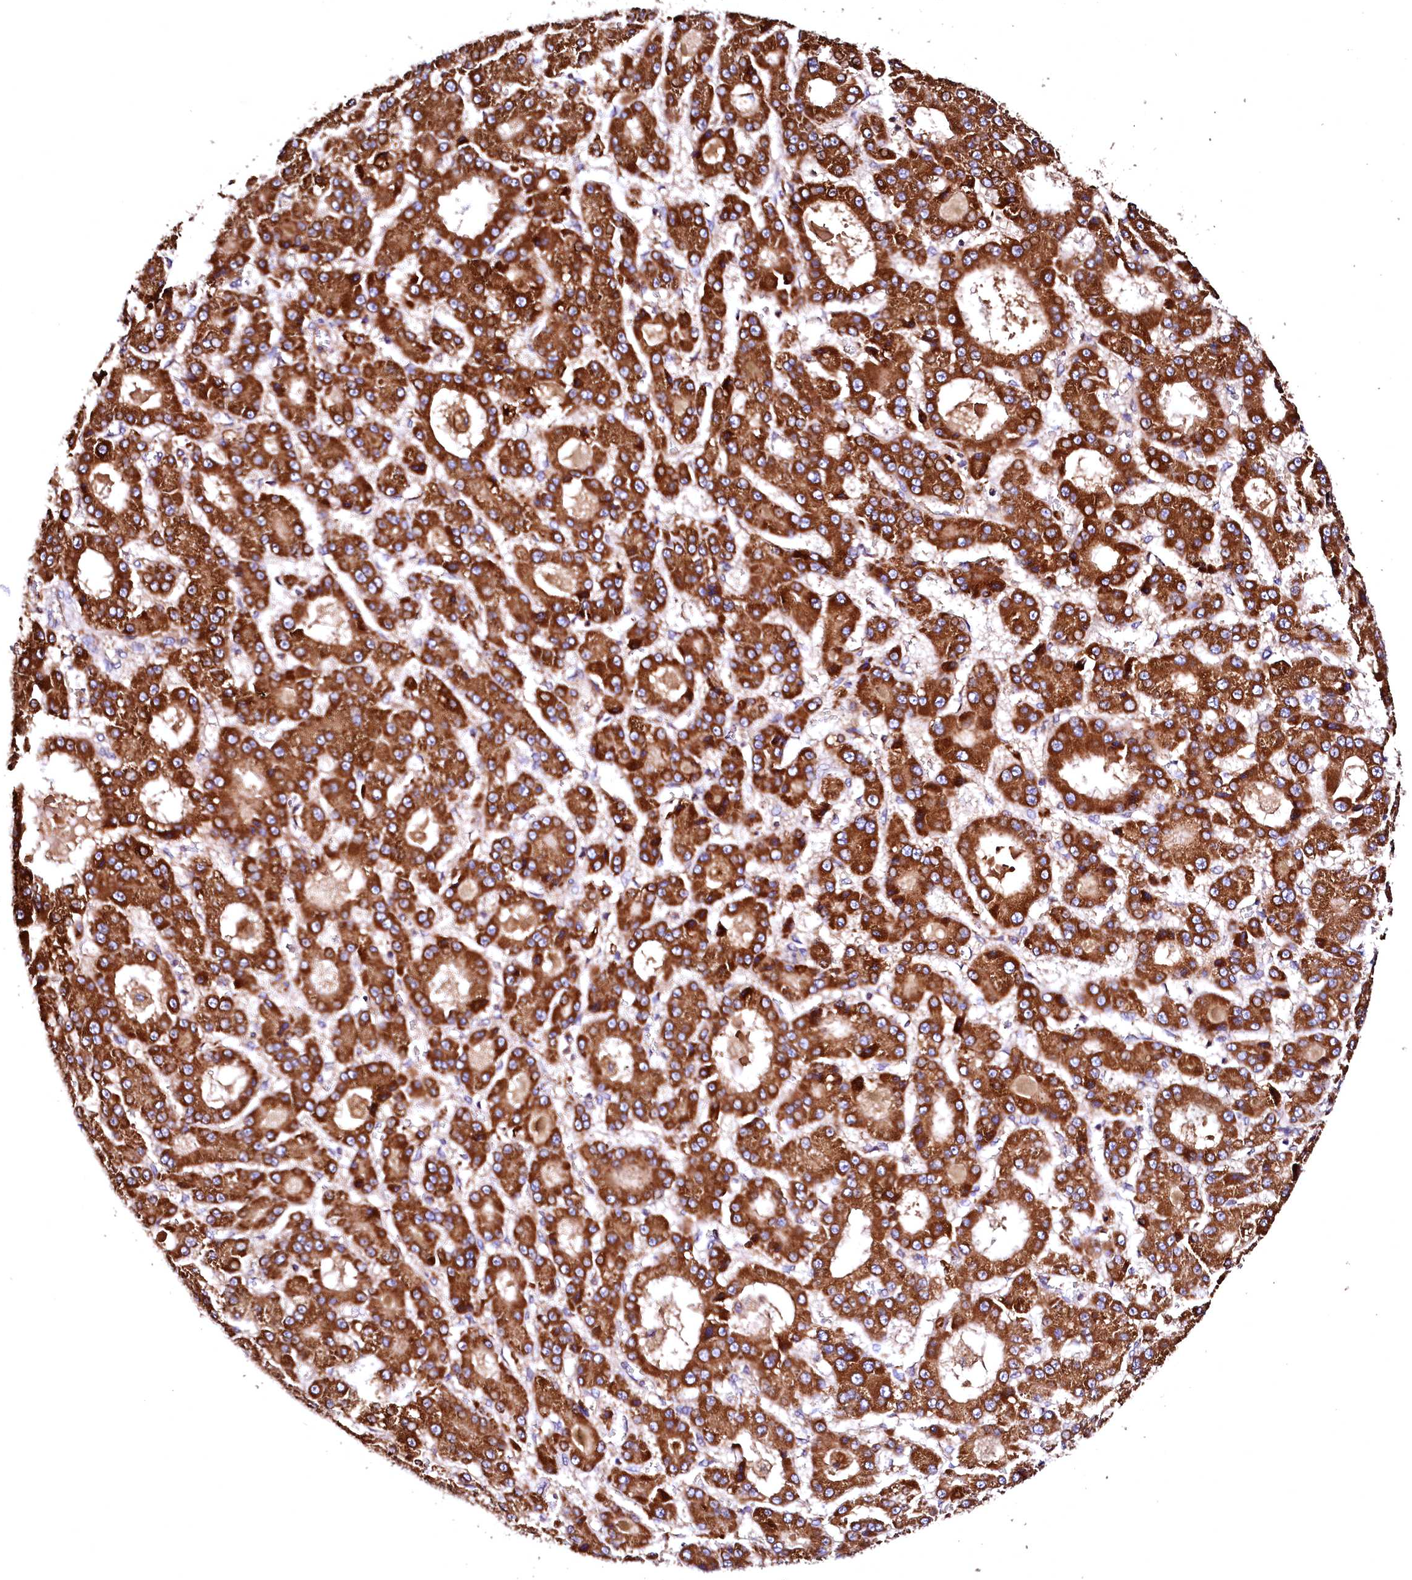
{"staining": {"intensity": "strong", "quantity": ">75%", "location": "cytoplasmic/membranous"}, "tissue": "liver cancer", "cell_type": "Tumor cells", "image_type": "cancer", "snomed": [{"axis": "morphology", "description": "Carcinoma, Hepatocellular, NOS"}, {"axis": "topography", "description": "Liver"}], "caption": "Liver cancer (hepatocellular carcinoma) tissue shows strong cytoplasmic/membranous staining in approximately >75% of tumor cells, visualized by immunohistochemistry.", "gene": "ST3GAL1", "patient": {"sex": "male", "age": 70}}